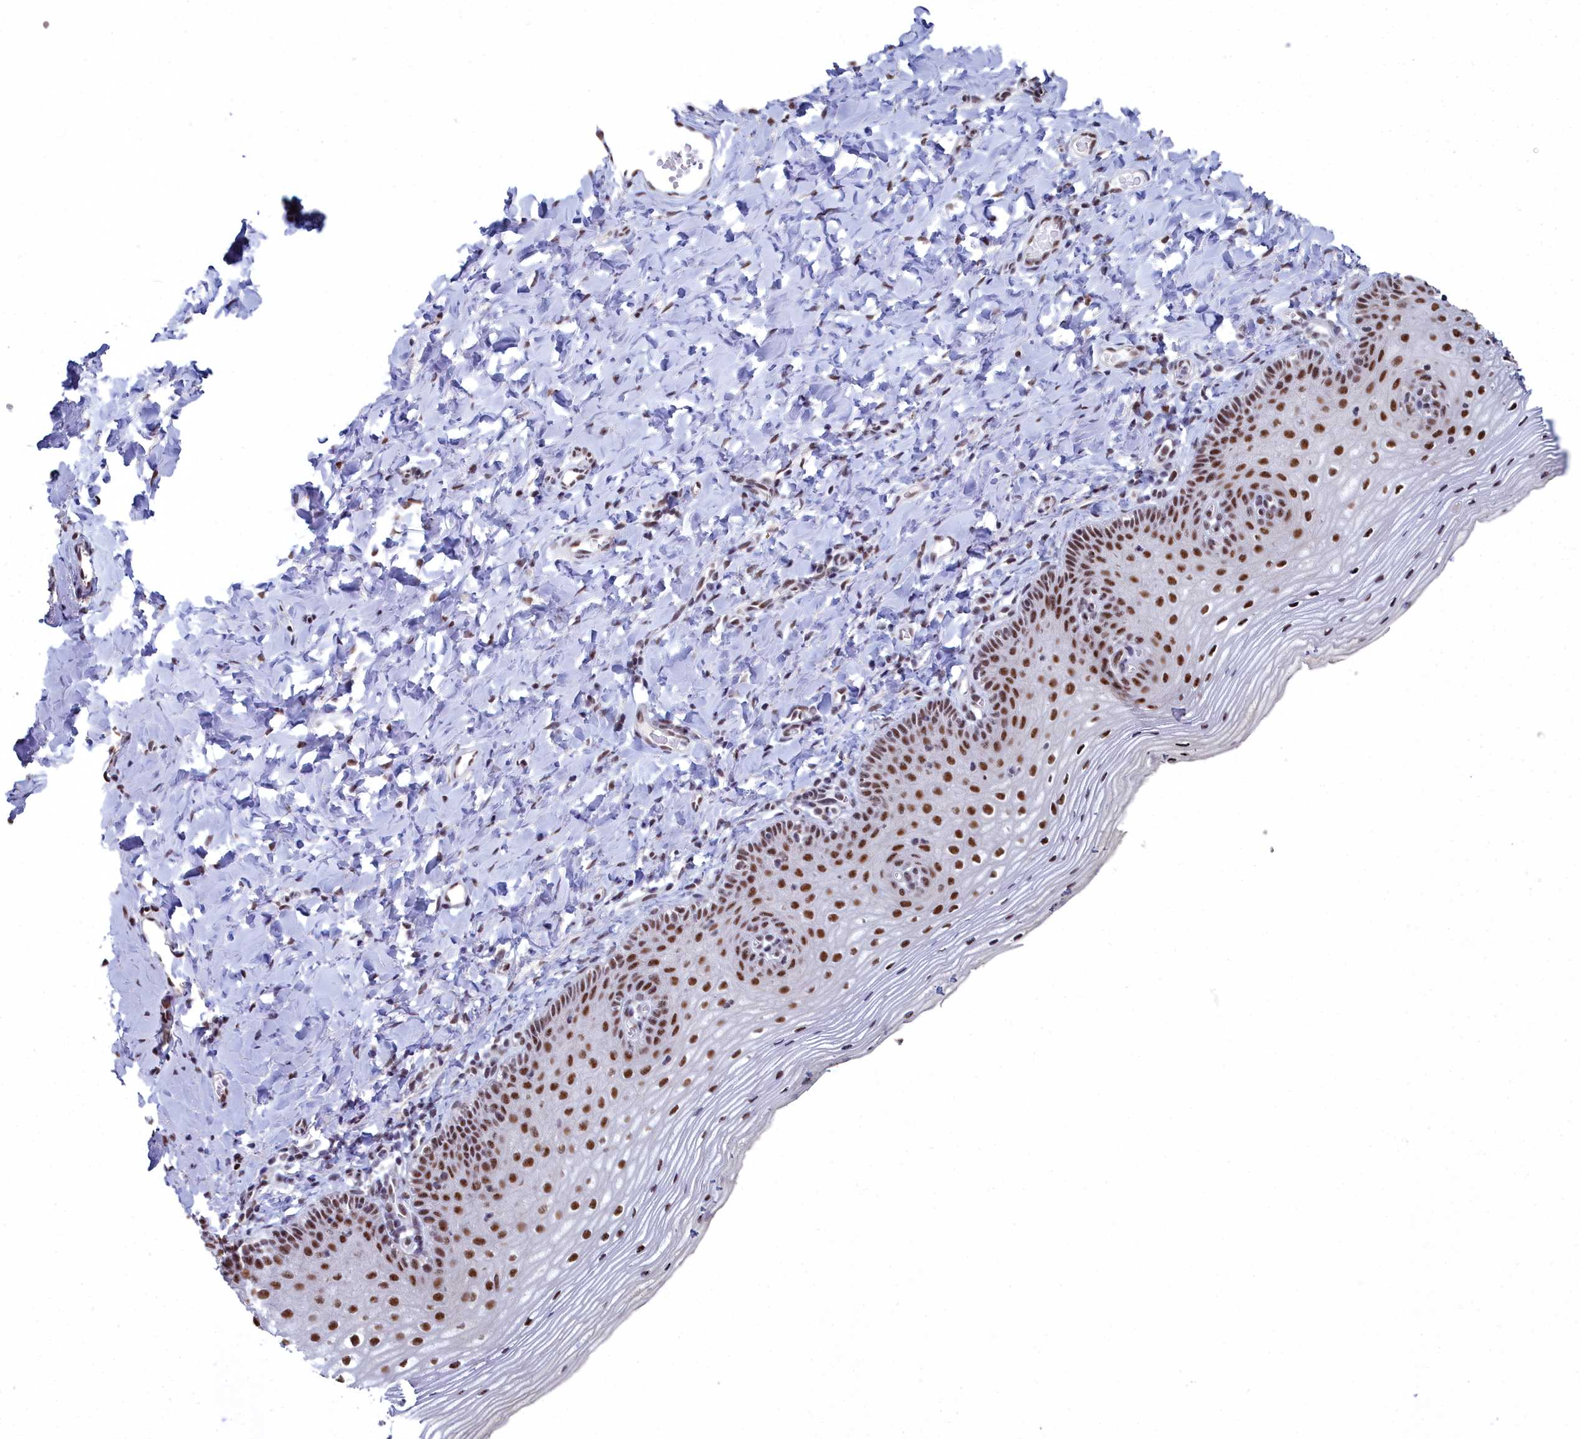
{"staining": {"intensity": "strong", "quantity": ">75%", "location": "nuclear"}, "tissue": "vagina", "cell_type": "Squamous epithelial cells", "image_type": "normal", "snomed": [{"axis": "morphology", "description": "Normal tissue, NOS"}, {"axis": "topography", "description": "Vagina"}], "caption": "Approximately >75% of squamous epithelial cells in normal vagina reveal strong nuclear protein staining as visualized by brown immunohistochemical staining.", "gene": "SF3B3", "patient": {"sex": "female", "age": 60}}